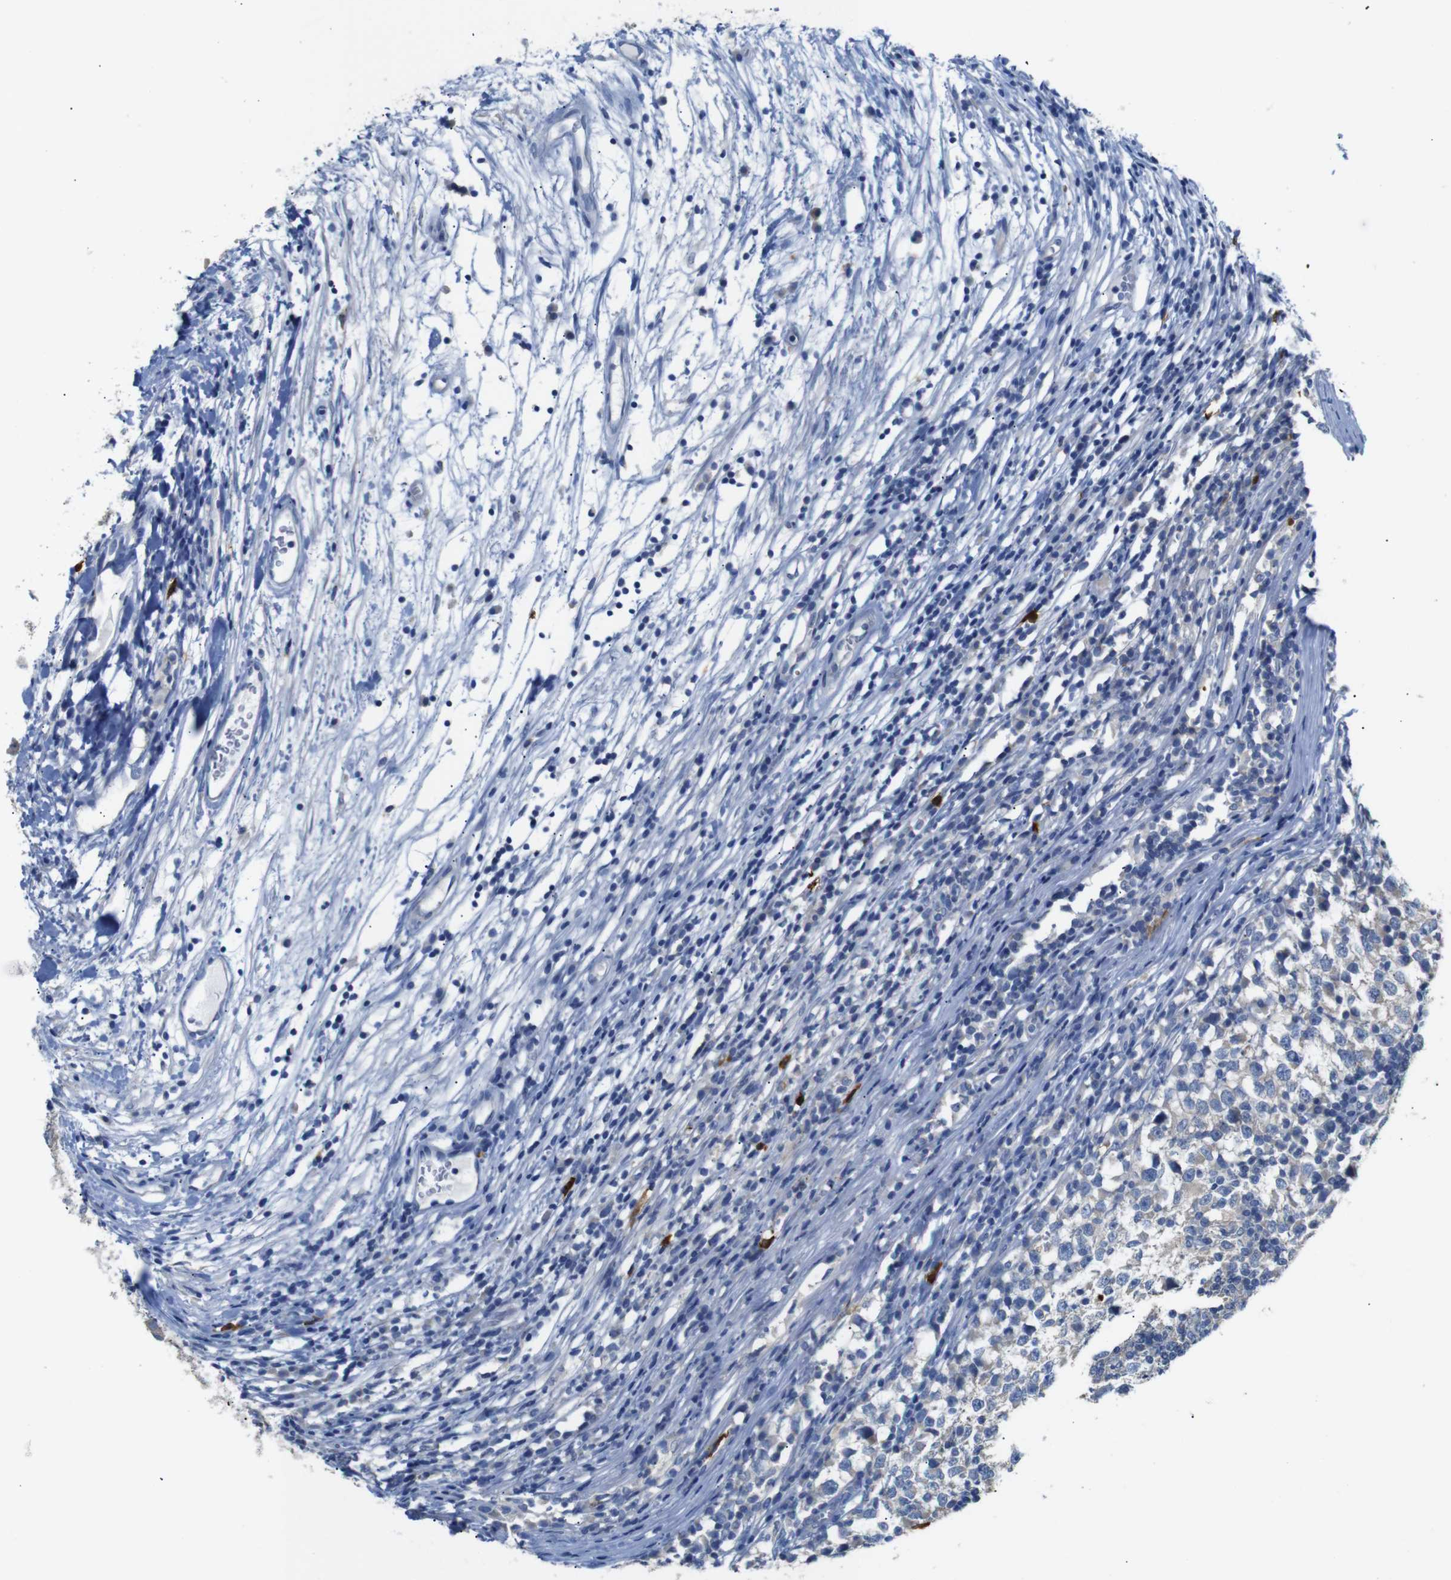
{"staining": {"intensity": "weak", "quantity": "25%-75%", "location": "cytoplasmic/membranous"}, "tissue": "testis cancer", "cell_type": "Tumor cells", "image_type": "cancer", "snomed": [{"axis": "morphology", "description": "Seminoma, NOS"}, {"axis": "topography", "description": "Testis"}], "caption": "Testis seminoma stained for a protein (brown) exhibits weak cytoplasmic/membranous positive expression in approximately 25%-75% of tumor cells.", "gene": "ALOX15", "patient": {"sex": "male", "age": 65}}